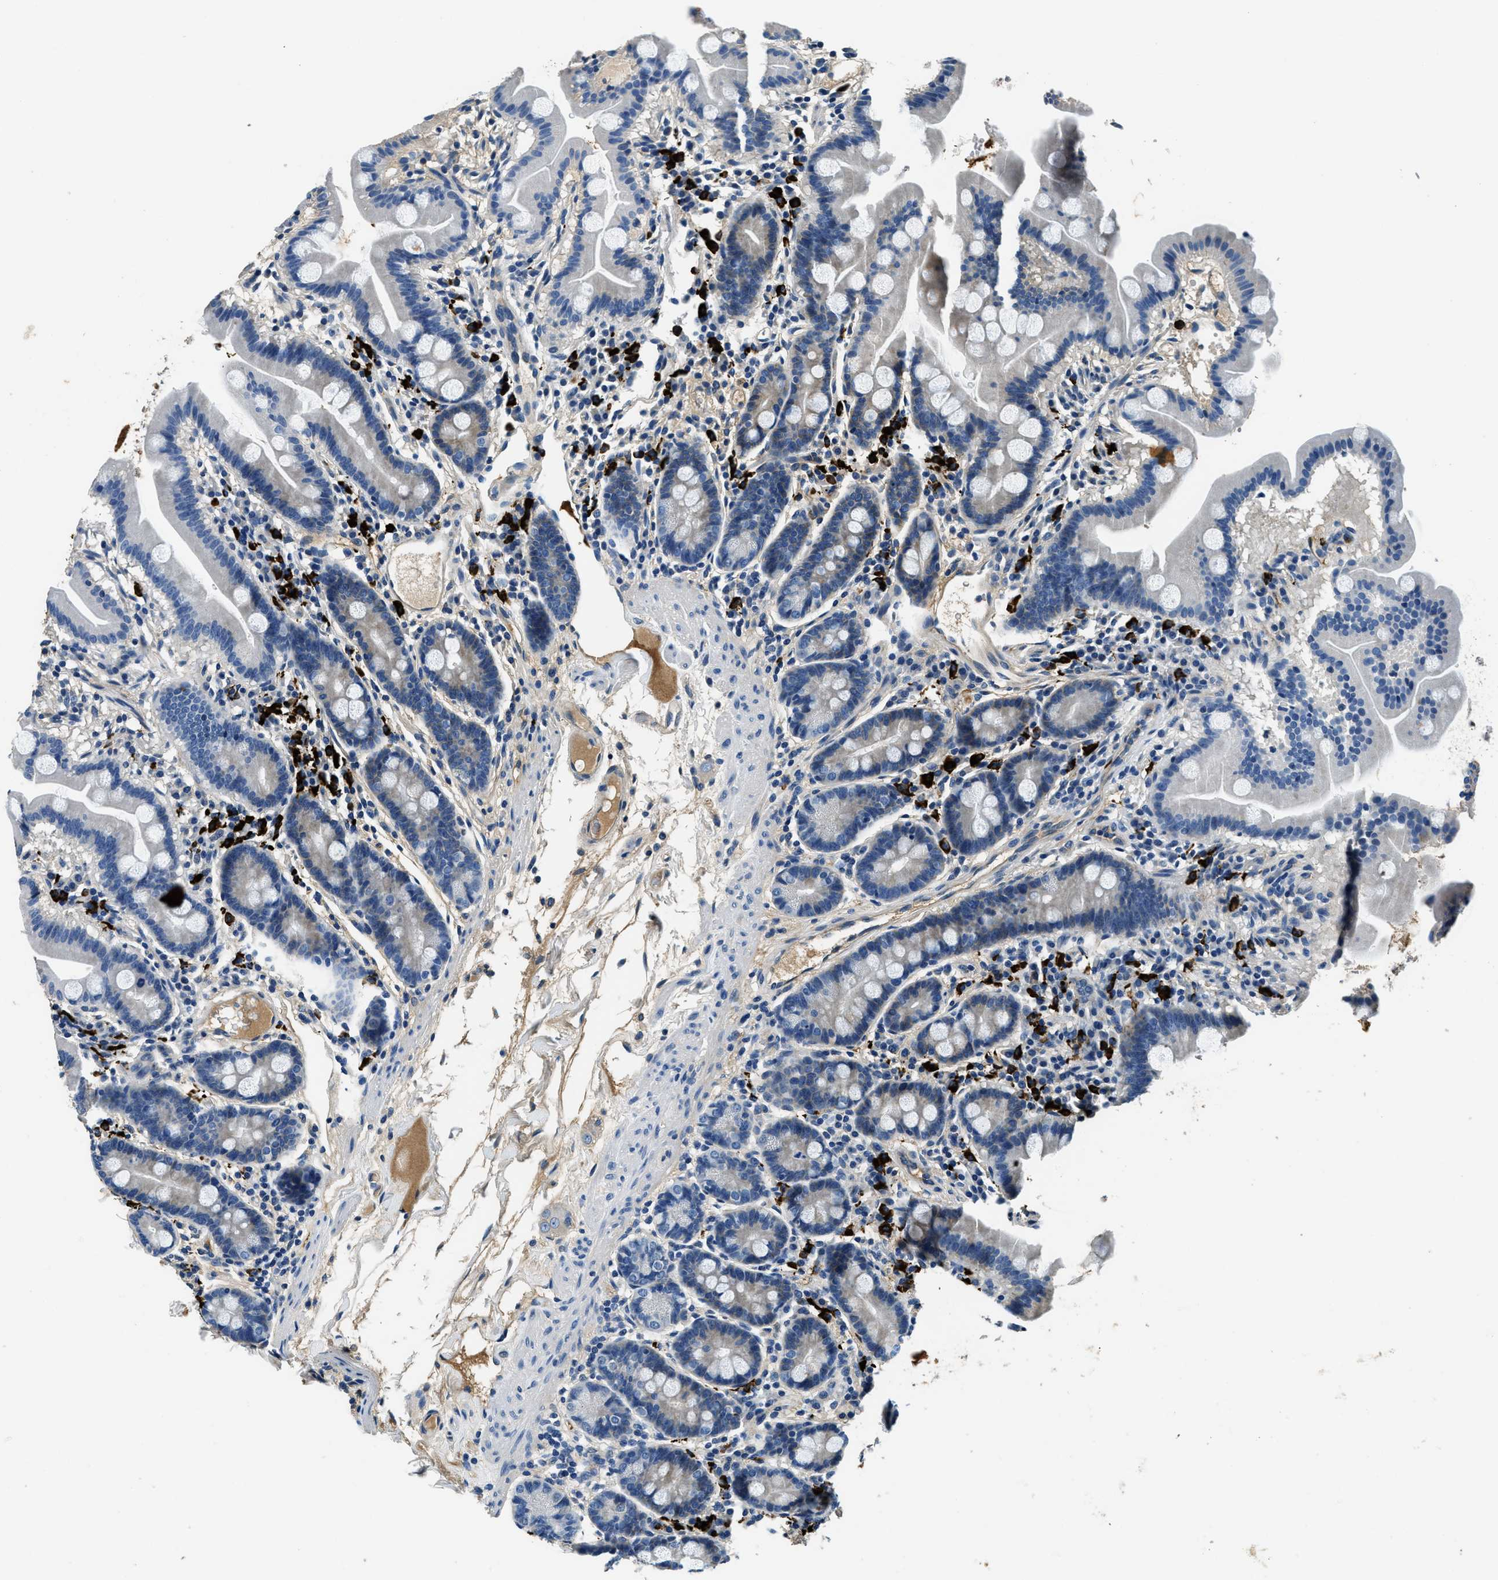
{"staining": {"intensity": "negative", "quantity": "none", "location": "none"}, "tissue": "duodenum", "cell_type": "Glandular cells", "image_type": "normal", "snomed": [{"axis": "morphology", "description": "Normal tissue, NOS"}, {"axis": "topography", "description": "Duodenum"}], "caption": "This is a photomicrograph of immunohistochemistry (IHC) staining of benign duodenum, which shows no positivity in glandular cells.", "gene": "TMEM186", "patient": {"sex": "male", "age": 50}}